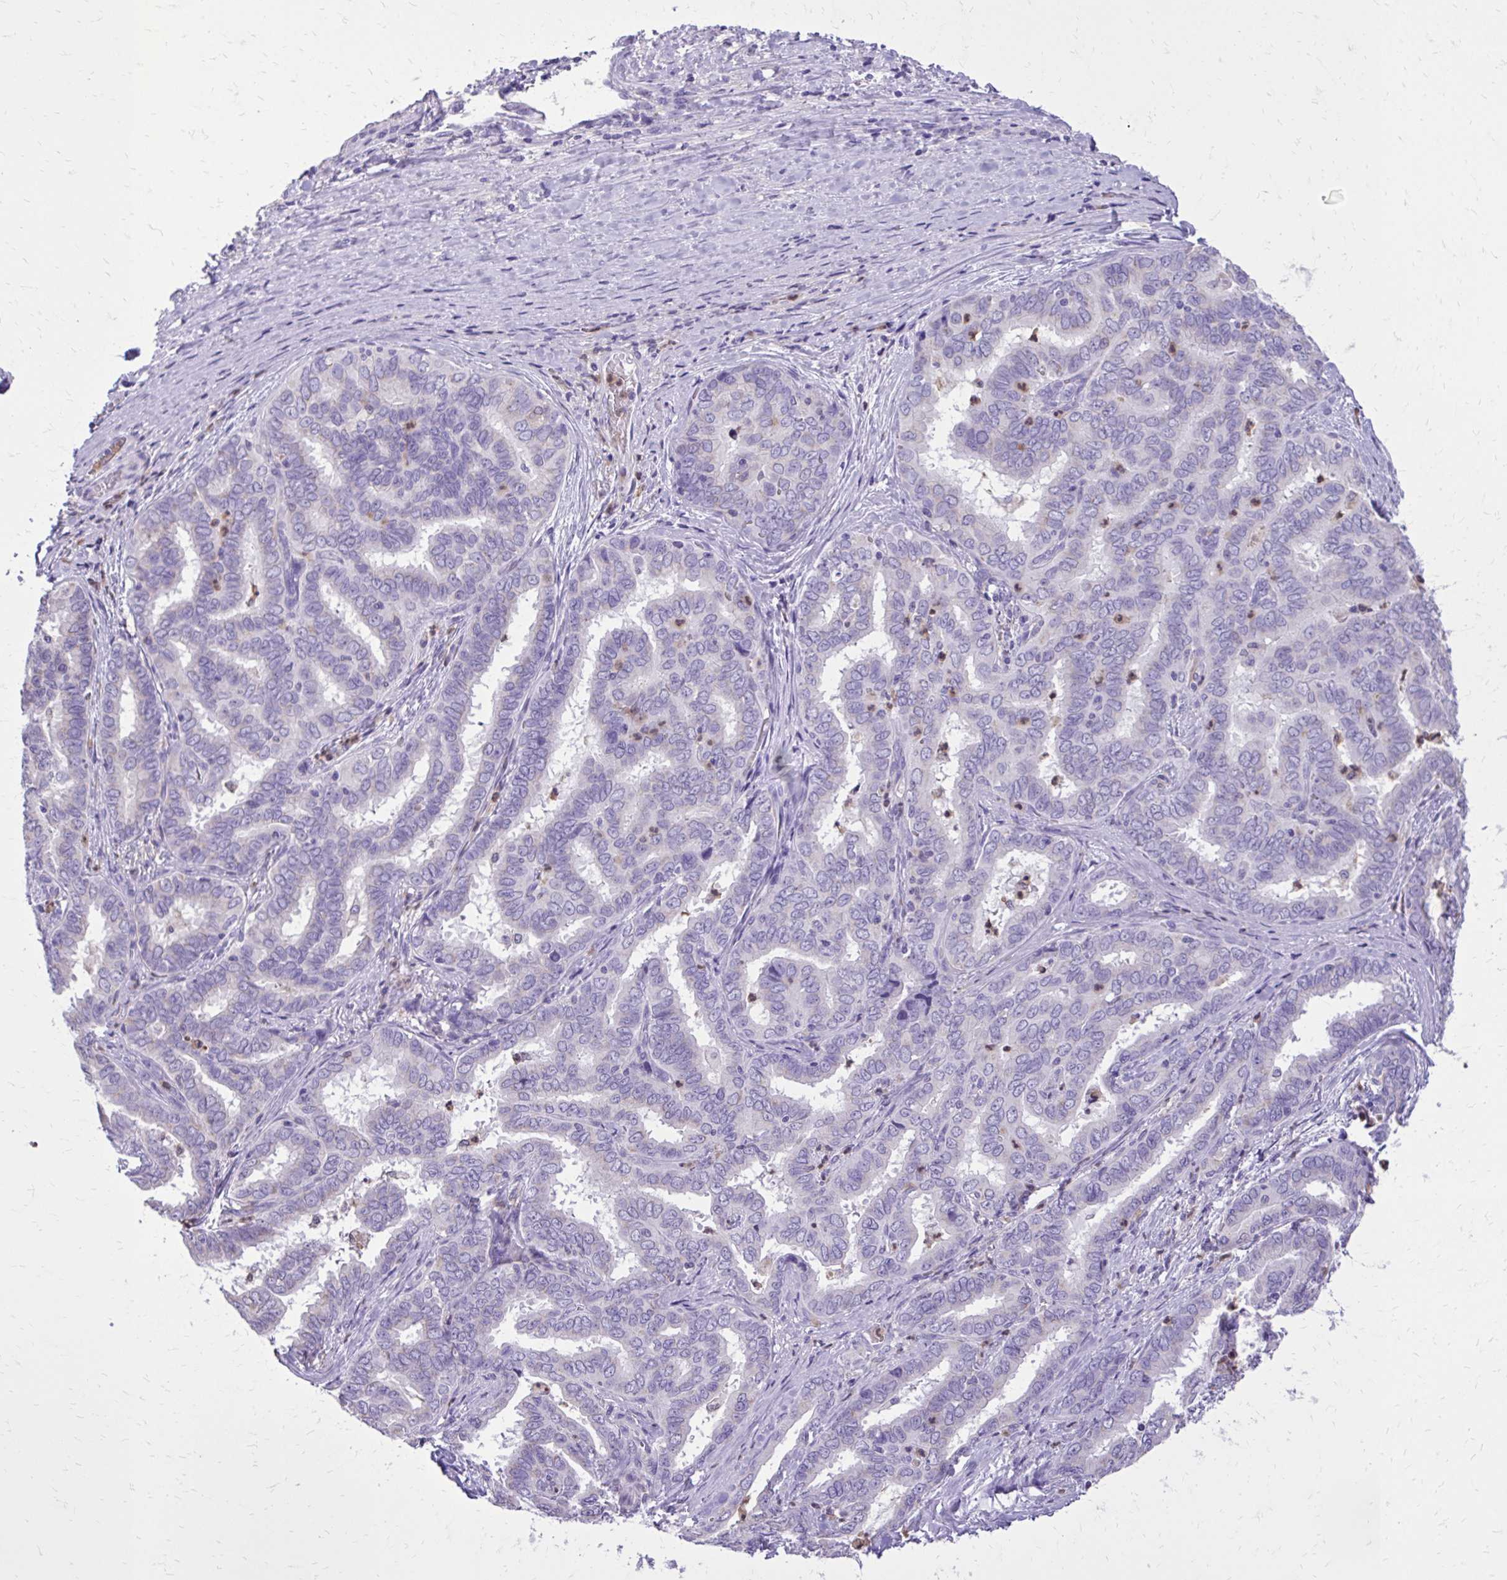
{"staining": {"intensity": "weak", "quantity": "25%-75%", "location": "cytoplasmic/membranous"}, "tissue": "liver cancer", "cell_type": "Tumor cells", "image_type": "cancer", "snomed": [{"axis": "morphology", "description": "Cholangiocarcinoma"}, {"axis": "topography", "description": "Liver"}], "caption": "Liver cancer (cholangiocarcinoma) was stained to show a protein in brown. There is low levels of weak cytoplasmic/membranous positivity in about 25%-75% of tumor cells. (Brightfield microscopy of DAB IHC at high magnification).", "gene": "CAT", "patient": {"sex": "female", "age": 64}}